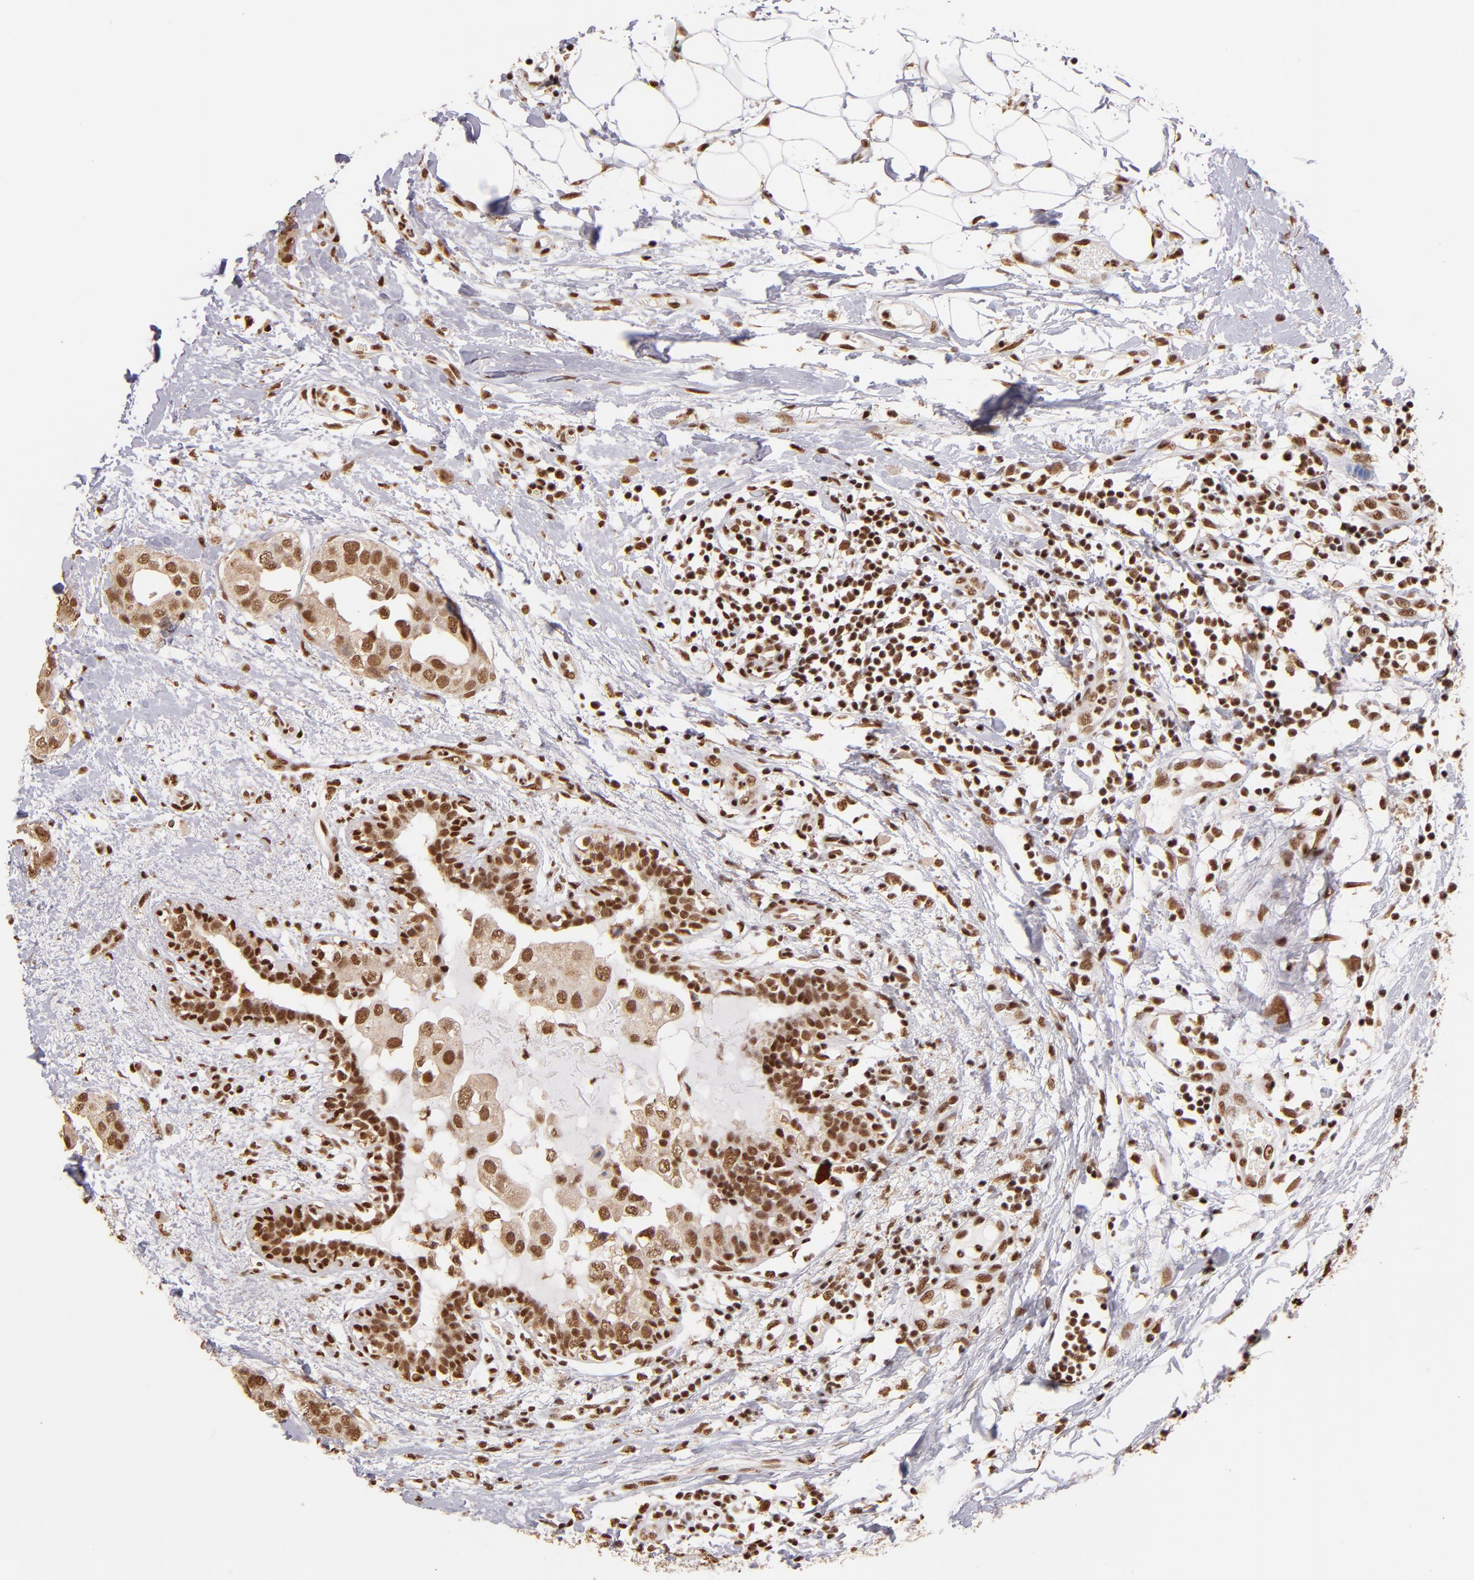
{"staining": {"intensity": "moderate", "quantity": ">75%", "location": "cytoplasmic/membranous,nuclear"}, "tissue": "breast cancer", "cell_type": "Tumor cells", "image_type": "cancer", "snomed": [{"axis": "morphology", "description": "Duct carcinoma"}, {"axis": "topography", "description": "Breast"}], "caption": "Brown immunohistochemical staining in human breast cancer demonstrates moderate cytoplasmic/membranous and nuclear positivity in about >75% of tumor cells.", "gene": "SP1", "patient": {"sex": "female", "age": 40}}